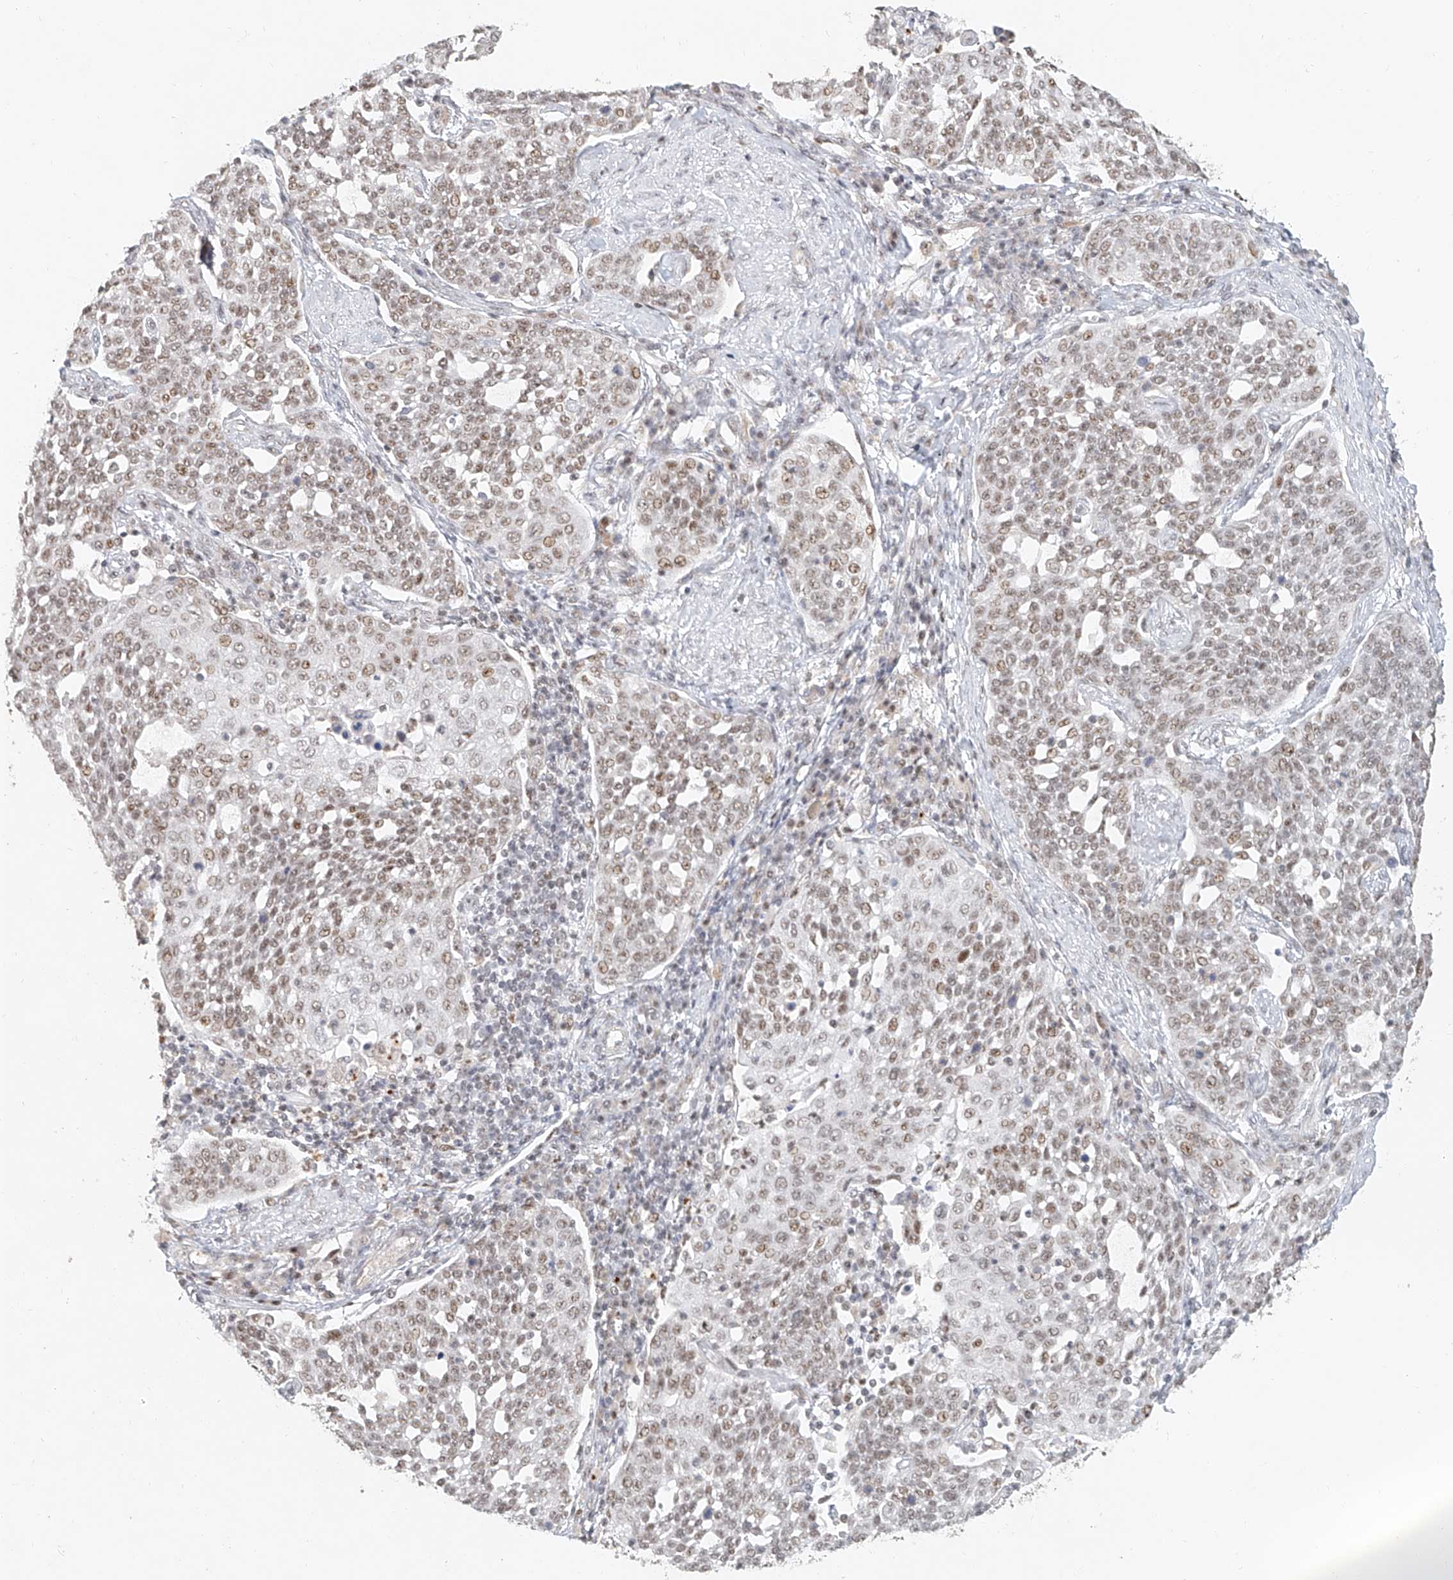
{"staining": {"intensity": "moderate", "quantity": ">75%", "location": "nuclear"}, "tissue": "cervical cancer", "cell_type": "Tumor cells", "image_type": "cancer", "snomed": [{"axis": "morphology", "description": "Squamous cell carcinoma, NOS"}, {"axis": "topography", "description": "Cervix"}], "caption": "Brown immunohistochemical staining in human cervical cancer (squamous cell carcinoma) shows moderate nuclear positivity in approximately >75% of tumor cells.", "gene": "CXorf58", "patient": {"sex": "female", "age": 34}}